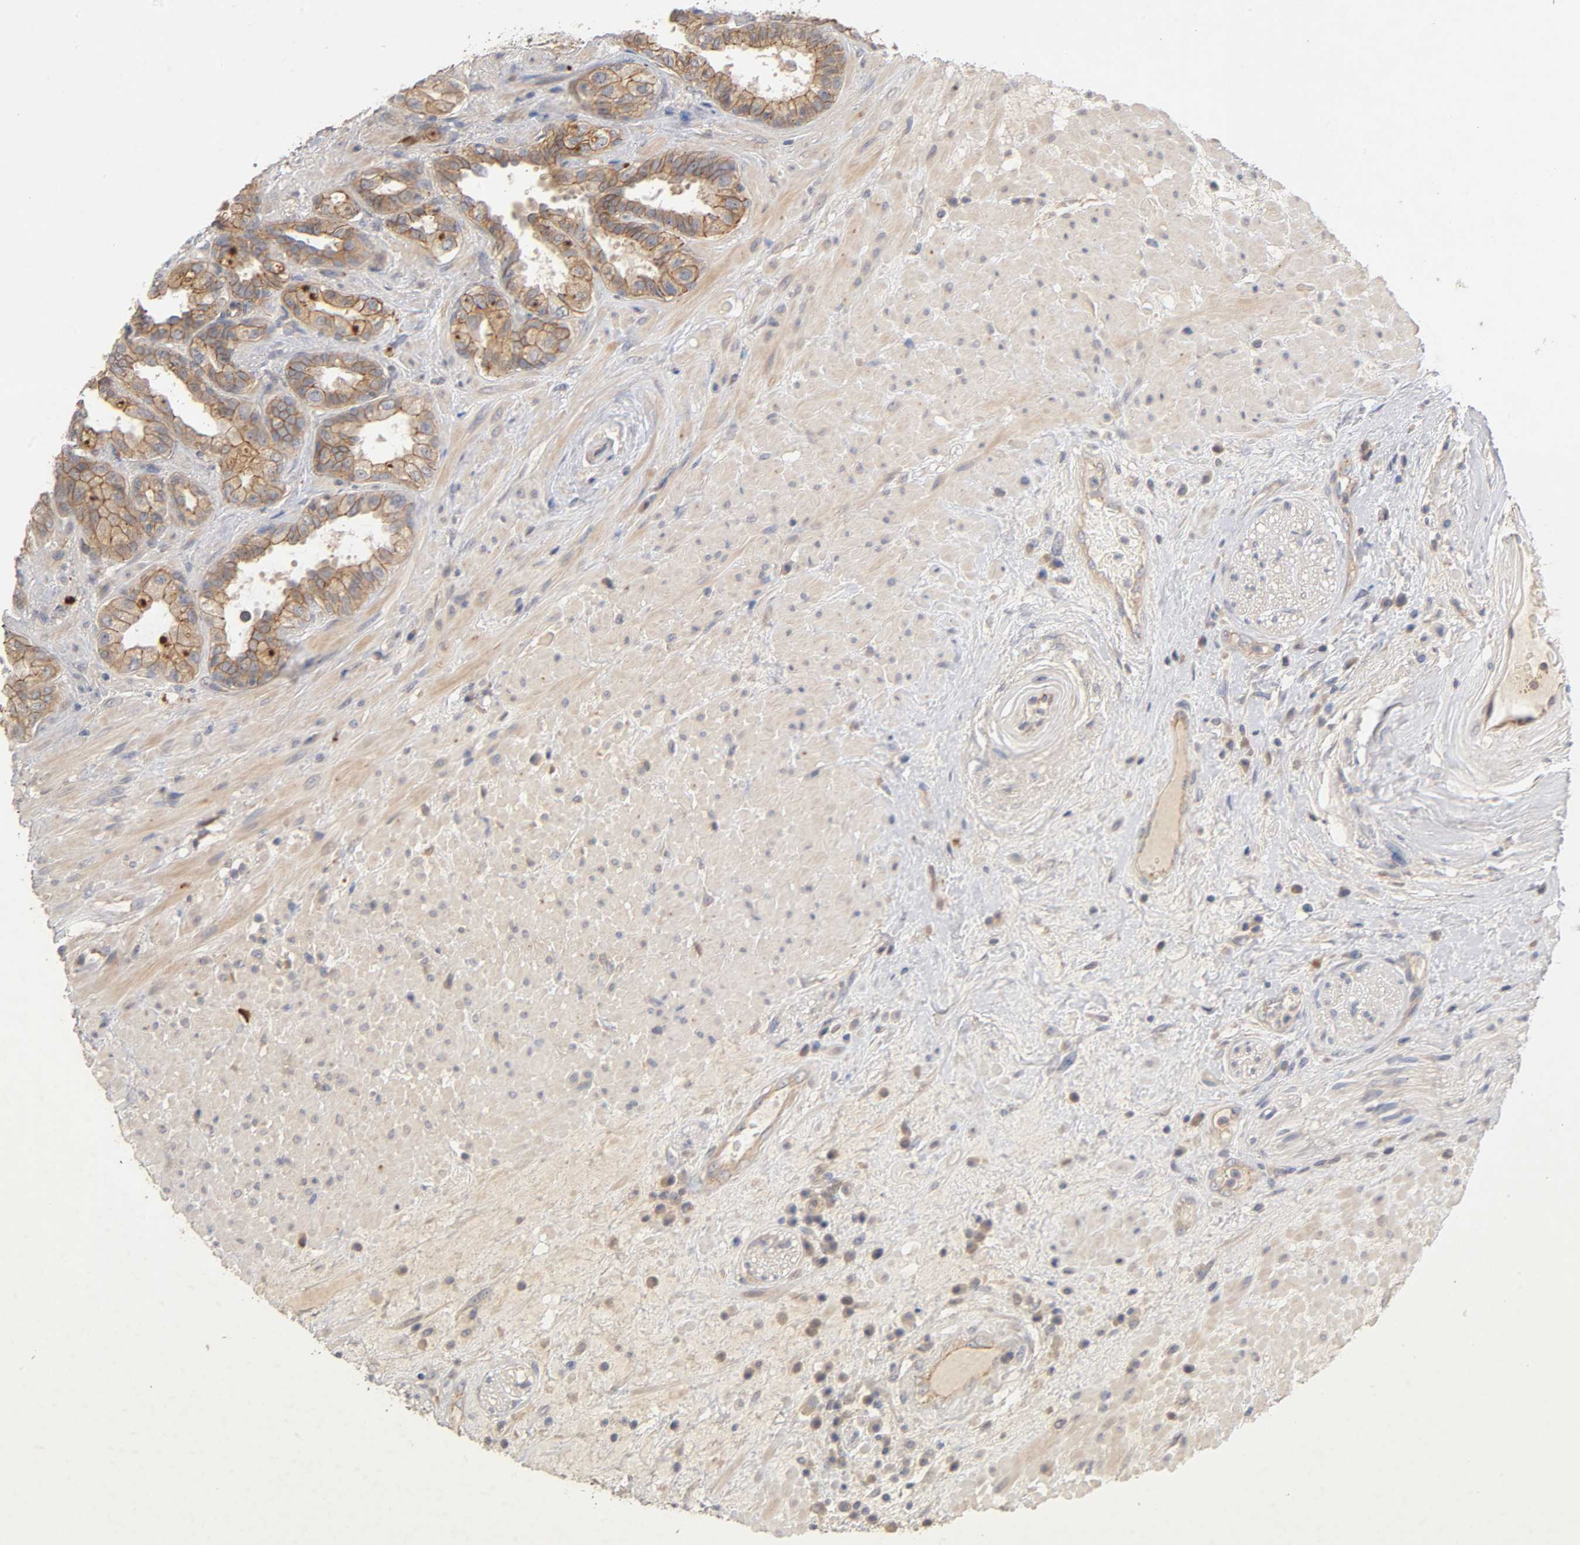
{"staining": {"intensity": "moderate", "quantity": ">75%", "location": "cytoplasmic/membranous"}, "tissue": "seminal vesicle", "cell_type": "Glandular cells", "image_type": "normal", "snomed": [{"axis": "morphology", "description": "Normal tissue, NOS"}, {"axis": "topography", "description": "Seminal veicle"}], "caption": "Protein expression analysis of benign seminal vesicle shows moderate cytoplasmic/membranous positivity in about >75% of glandular cells. (DAB (3,3'-diaminobenzidine) IHC, brown staining for protein, blue staining for nuclei).", "gene": "PDZD11", "patient": {"sex": "male", "age": 61}}